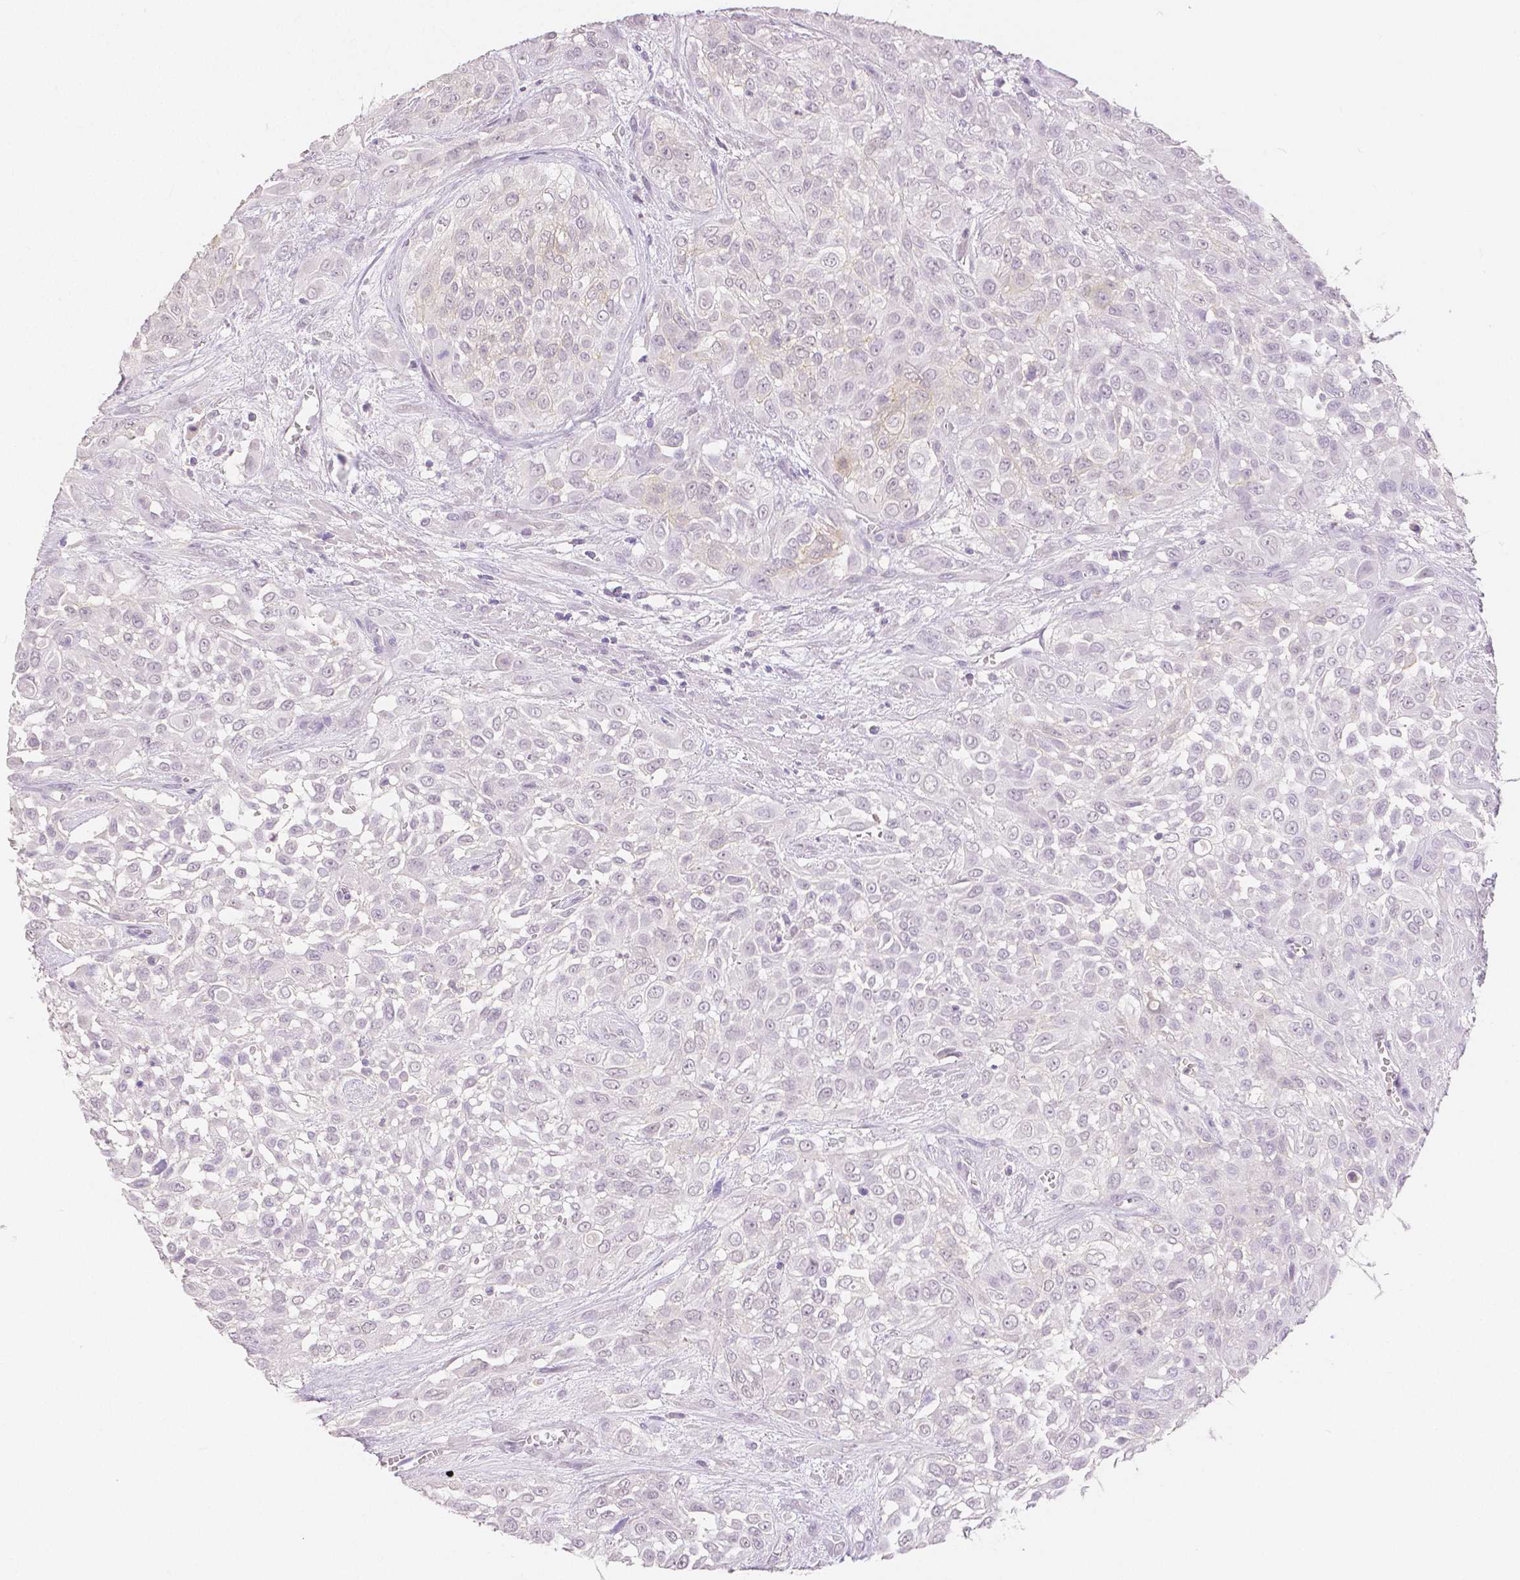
{"staining": {"intensity": "negative", "quantity": "none", "location": "none"}, "tissue": "urothelial cancer", "cell_type": "Tumor cells", "image_type": "cancer", "snomed": [{"axis": "morphology", "description": "Urothelial carcinoma, High grade"}, {"axis": "topography", "description": "Urinary bladder"}], "caption": "Tumor cells are negative for protein expression in human urothelial cancer.", "gene": "OCLN", "patient": {"sex": "male", "age": 57}}